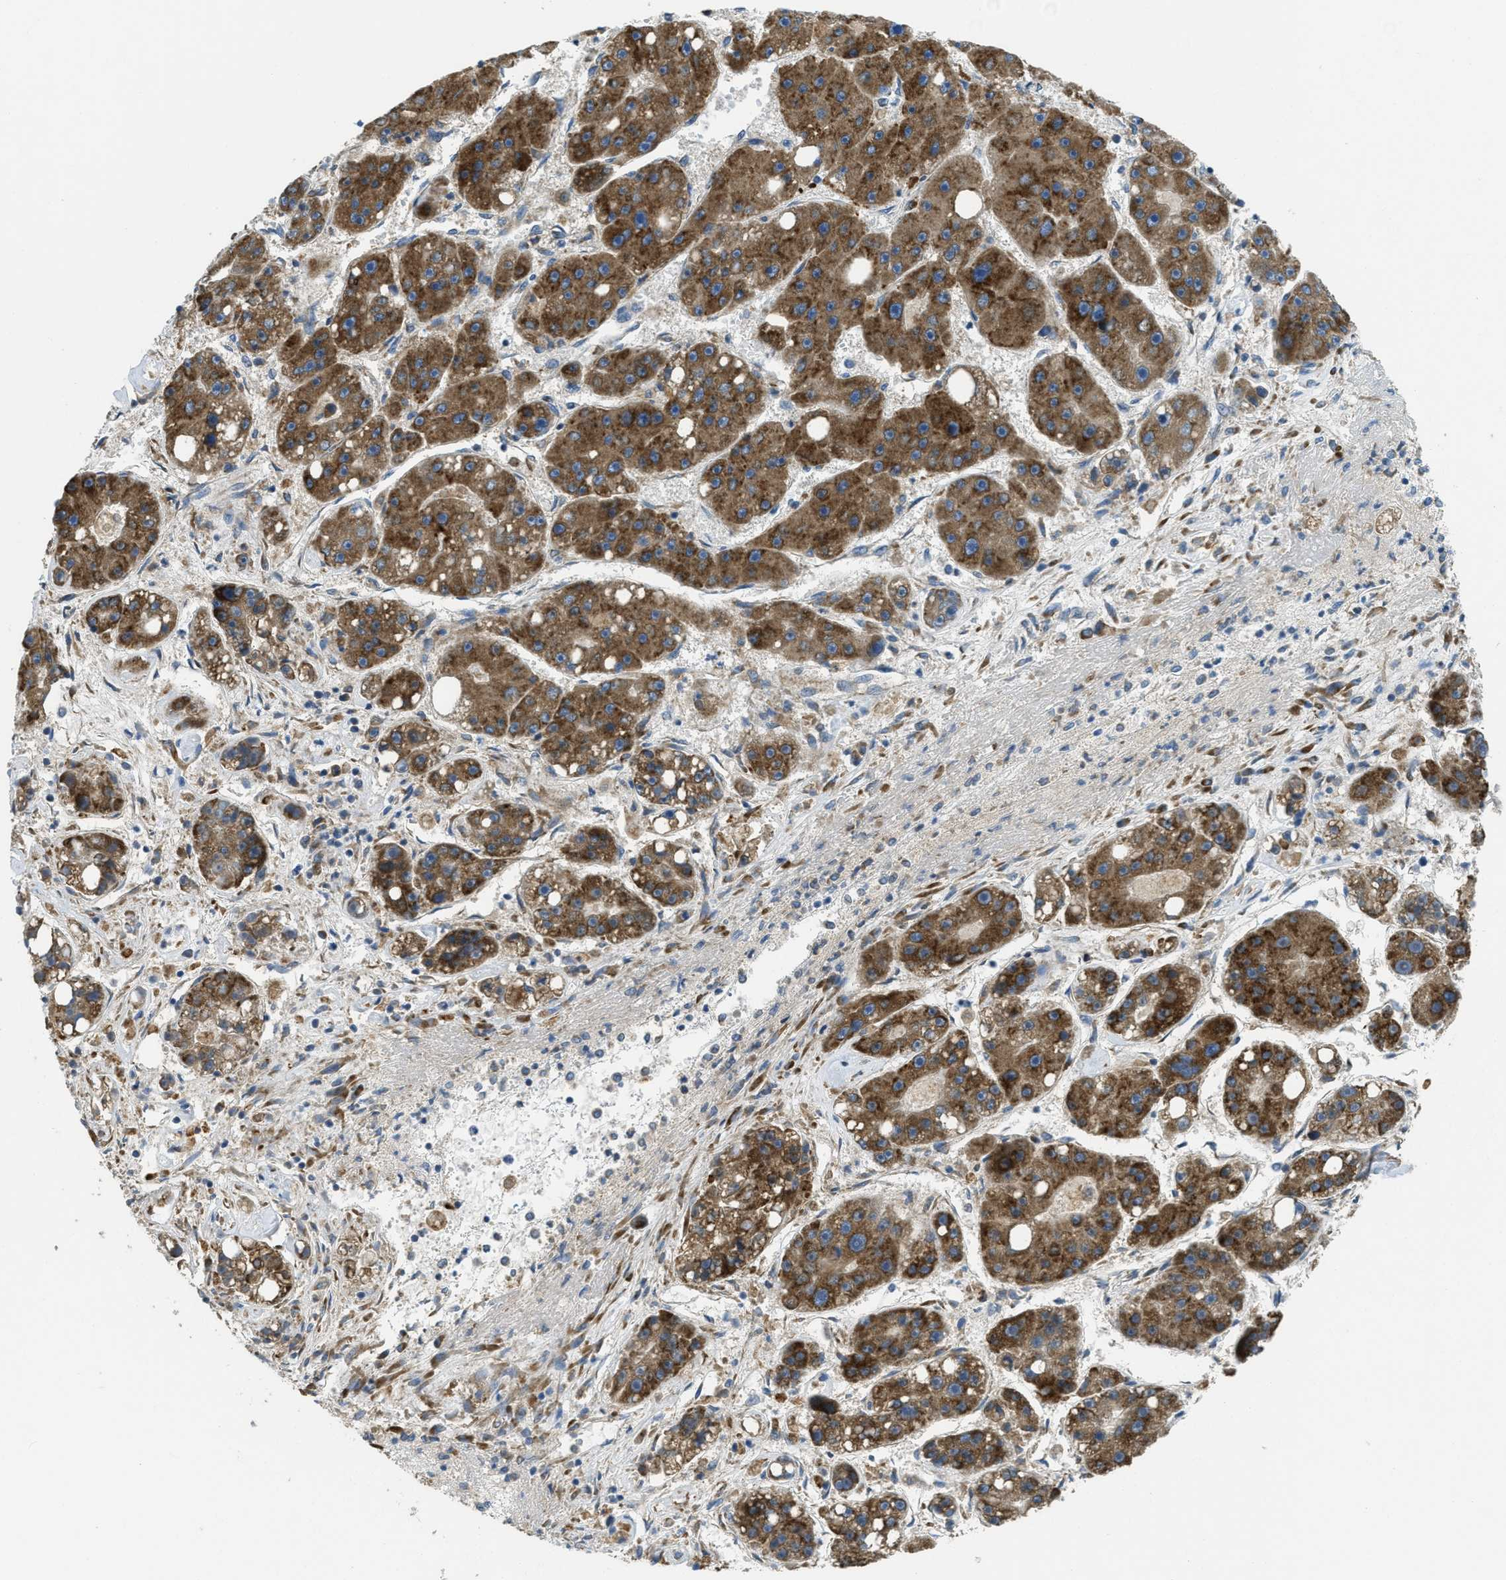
{"staining": {"intensity": "strong", "quantity": ">75%", "location": "cytoplasmic/membranous"}, "tissue": "liver cancer", "cell_type": "Tumor cells", "image_type": "cancer", "snomed": [{"axis": "morphology", "description": "Carcinoma, Hepatocellular, NOS"}, {"axis": "topography", "description": "Liver"}], "caption": "Immunohistochemistry (DAB) staining of human liver cancer (hepatocellular carcinoma) reveals strong cytoplasmic/membranous protein positivity in about >75% of tumor cells.", "gene": "SSR1", "patient": {"sex": "female", "age": 61}}